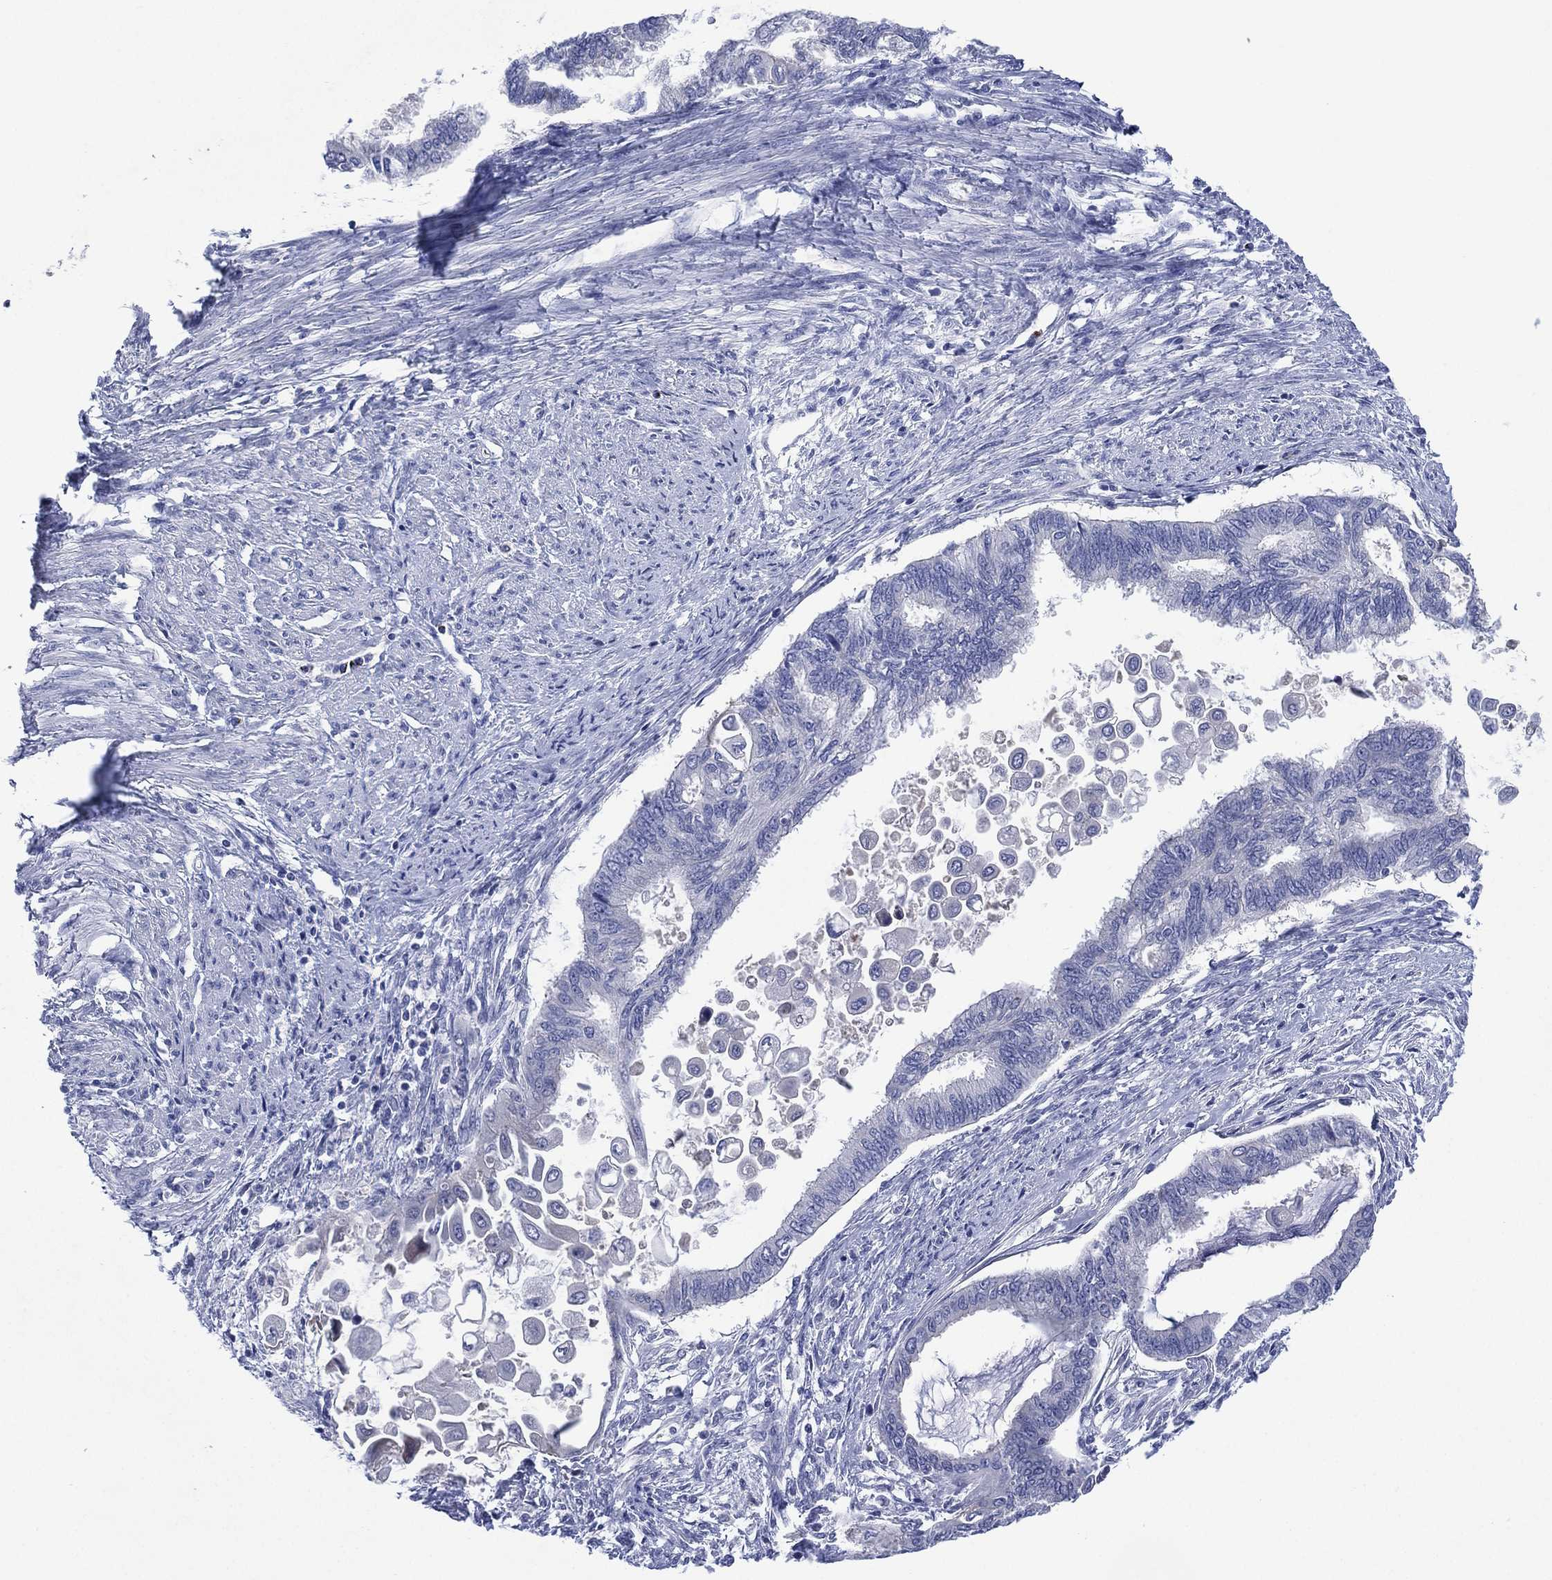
{"staining": {"intensity": "negative", "quantity": "none", "location": "none"}, "tissue": "endometrial cancer", "cell_type": "Tumor cells", "image_type": "cancer", "snomed": [{"axis": "morphology", "description": "Adenocarcinoma, NOS"}, {"axis": "topography", "description": "Endometrium"}], "caption": "Tumor cells are negative for brown protein staining in endometrial cancer (adenocarcinoma).", "gene": "CHRNA3", "patient": {"sex": "female", "age": 86}}